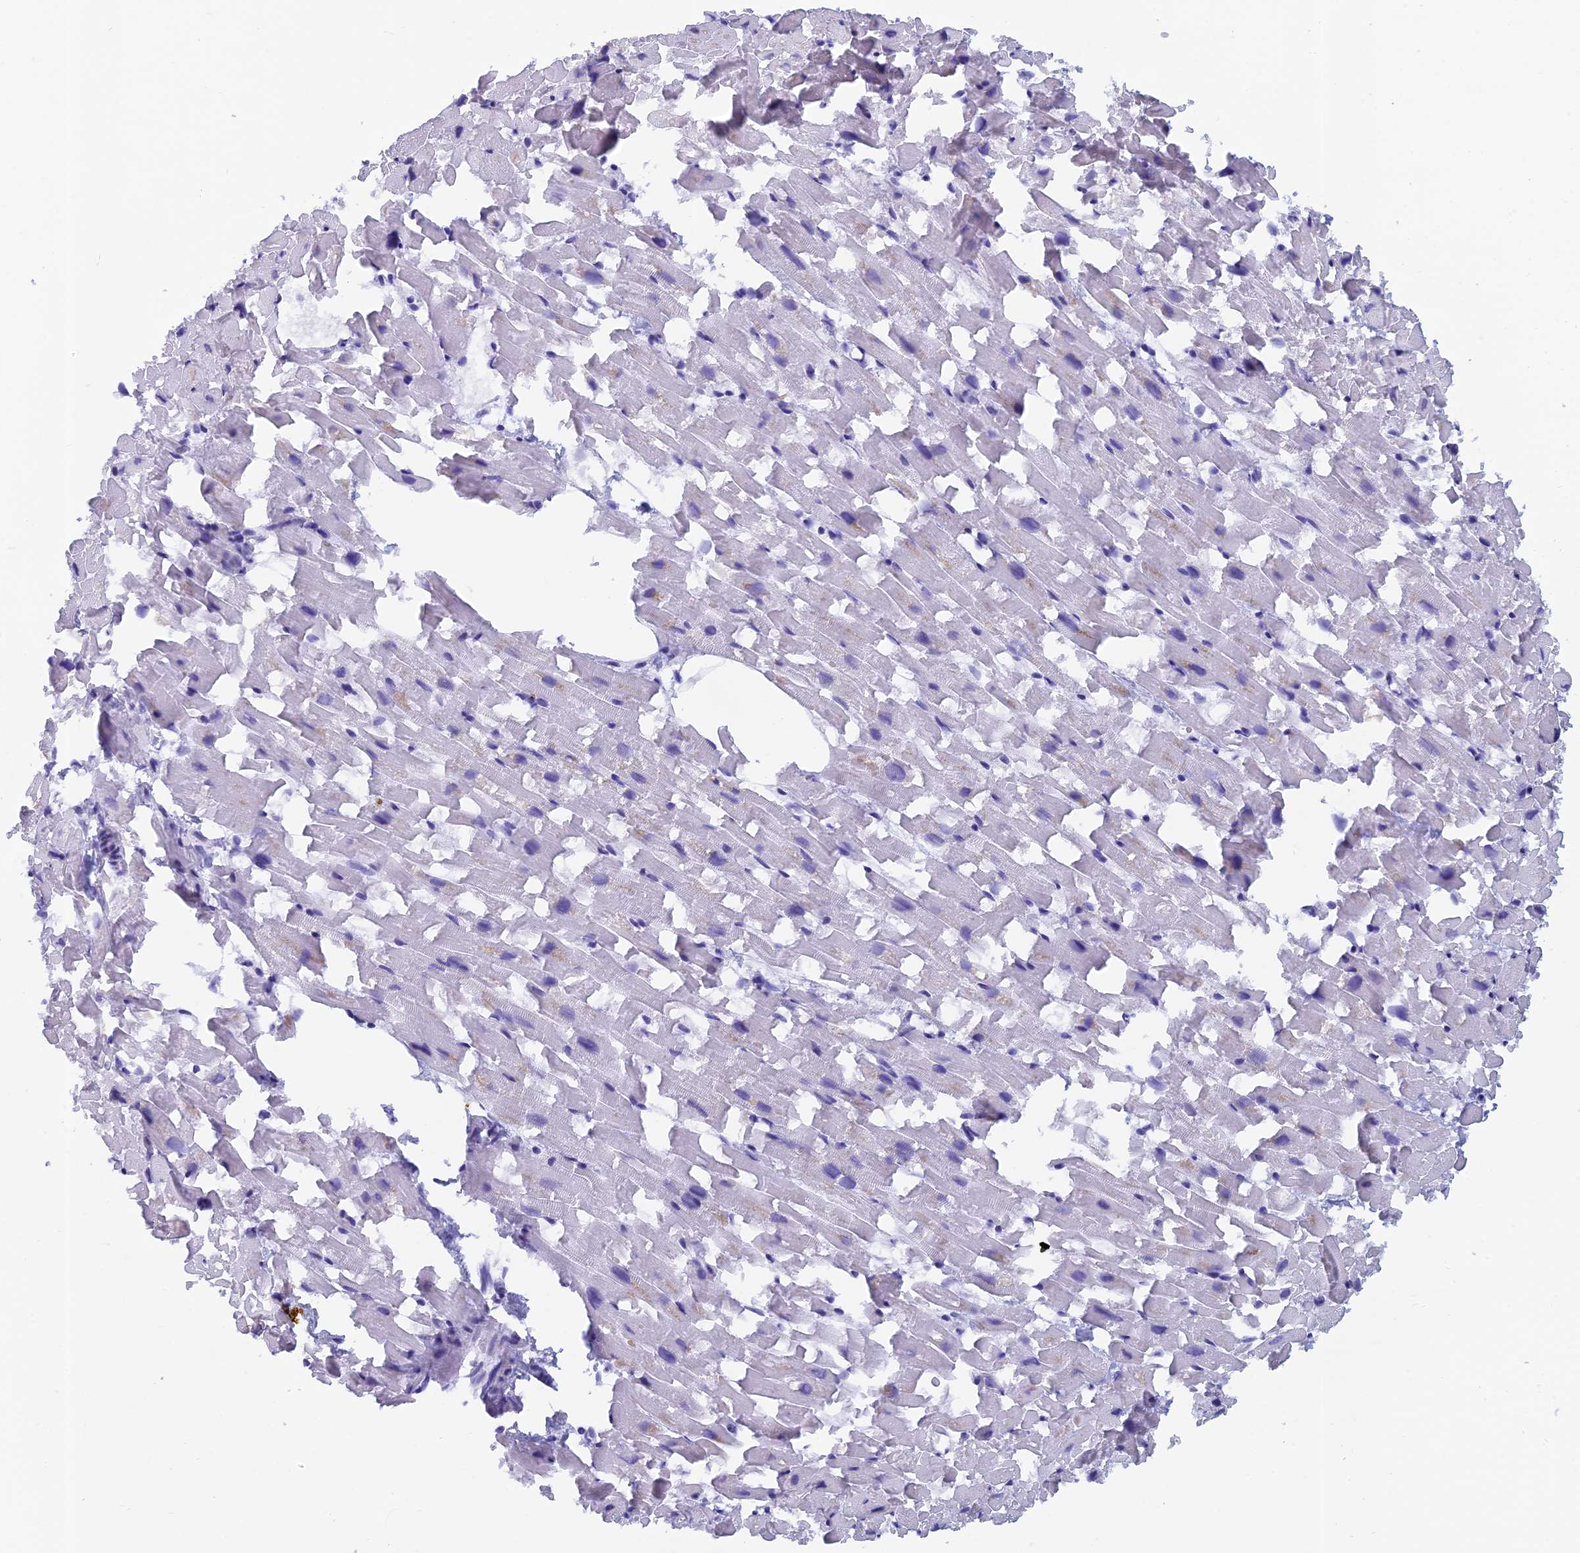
{"staining": {"intensity": "negative", "quantity": "none", "location": "none"}, "tissue": "heart muscle", "cell_type": "Cardiomyocytes", "image_type": "normal", "snomed": [{"axis": "morphology", "description": "Normal tissue, NOS"}, {"axis": "topography", "description": "Heart"}], "caption": "Immunohistochemistry micrograph of unremarkable heart muscle stained for a protein (brown), which displays no staining in cardiomyocytes.", "gene": "CAPS", "patient": {"sex": "female", "age": 64}}